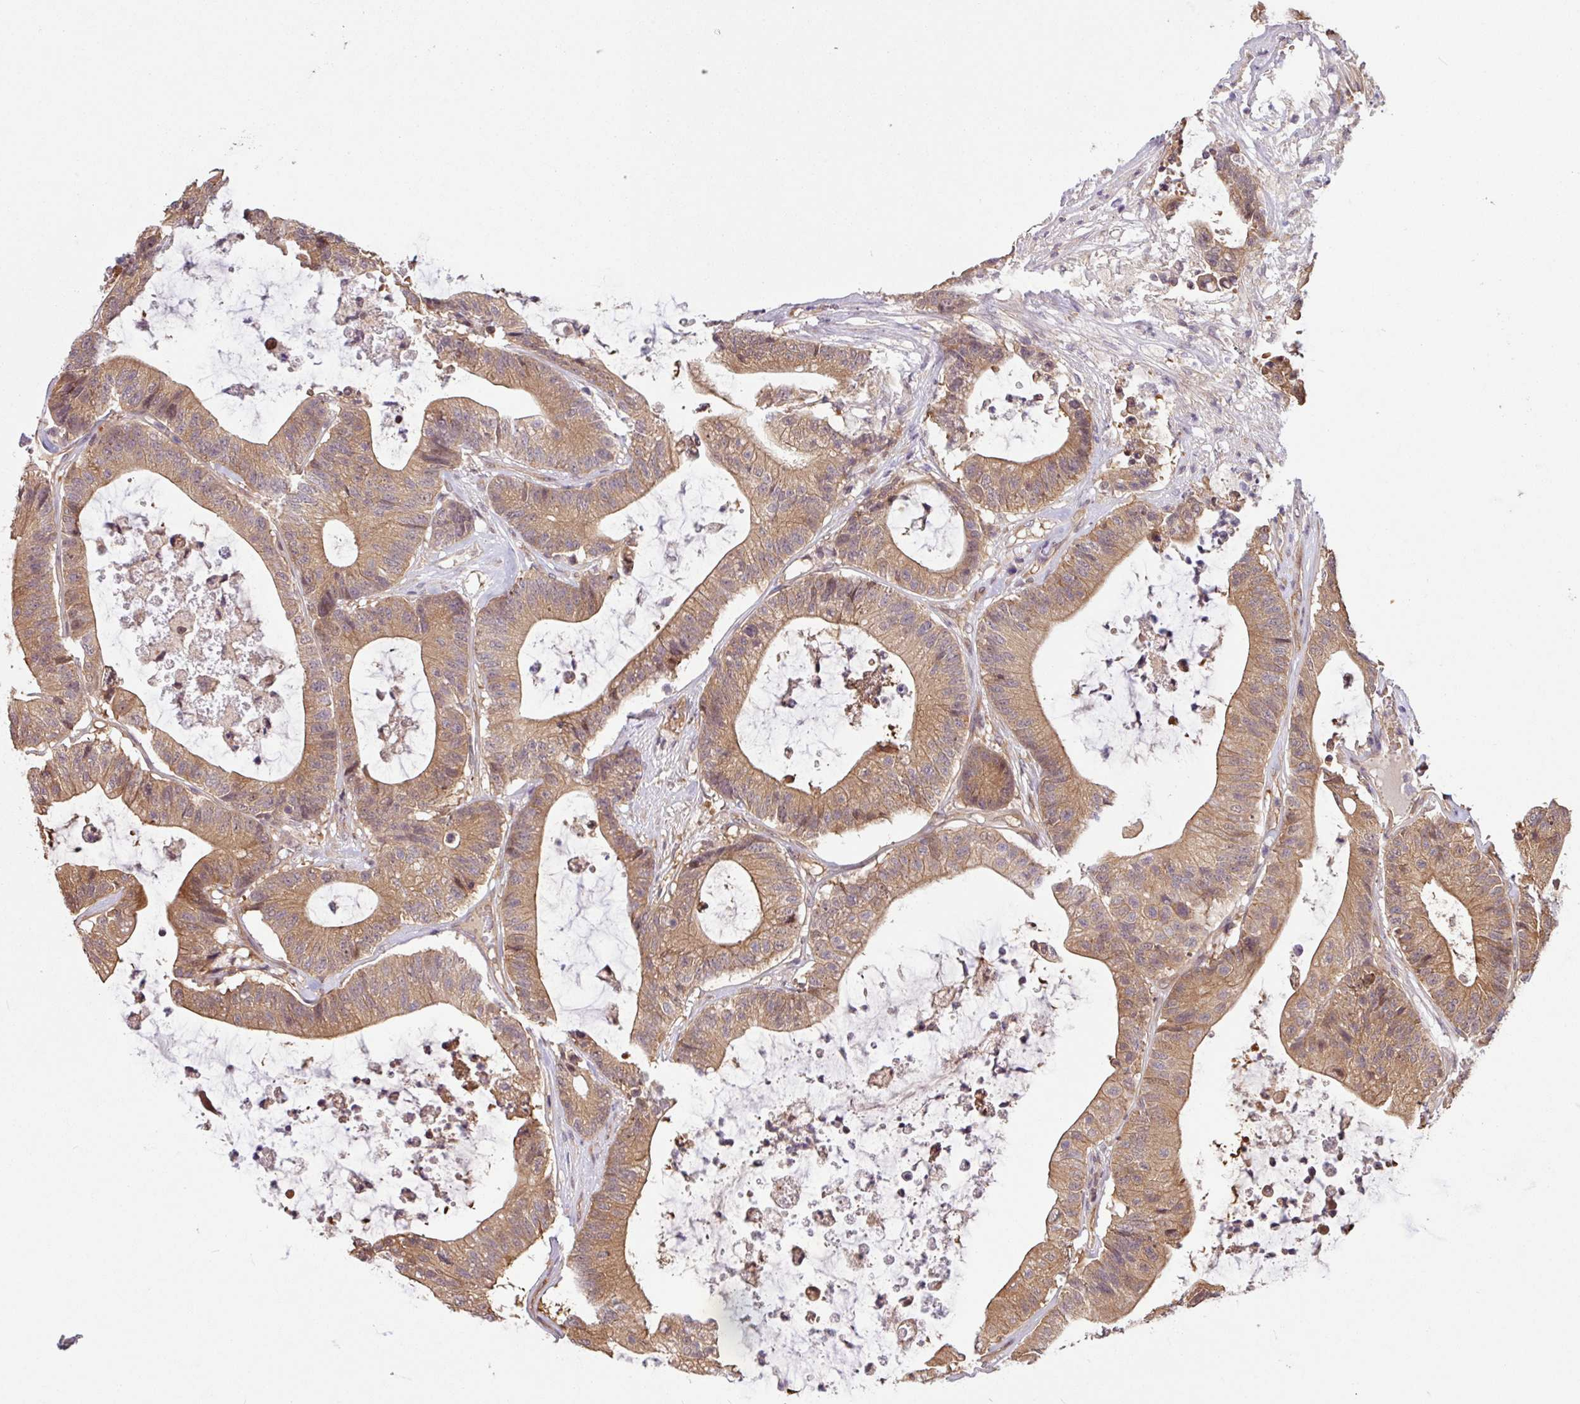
{"staining": {"intensity": "moderate", "quantity": ">75%", "location": "cytoplasmic/membranous"}, "tissue": "colorectal cancer", "cell_type": "Tumor cells", "image_type": "cancer", "snomed": [{"axis": "morphology", "description": "Adenocarcinoma, NOS"}, {"axis": "topography", "description": "Colon"}], "caption": "Approximately >75% of tumor cells in human colorectal cancer demonstrate moderate cytoplasmic/membranous protein expression as visualized by brown immunohistochemical staining.", "gene": "SHB", "patient": {"sex": "female", "age": 84}}